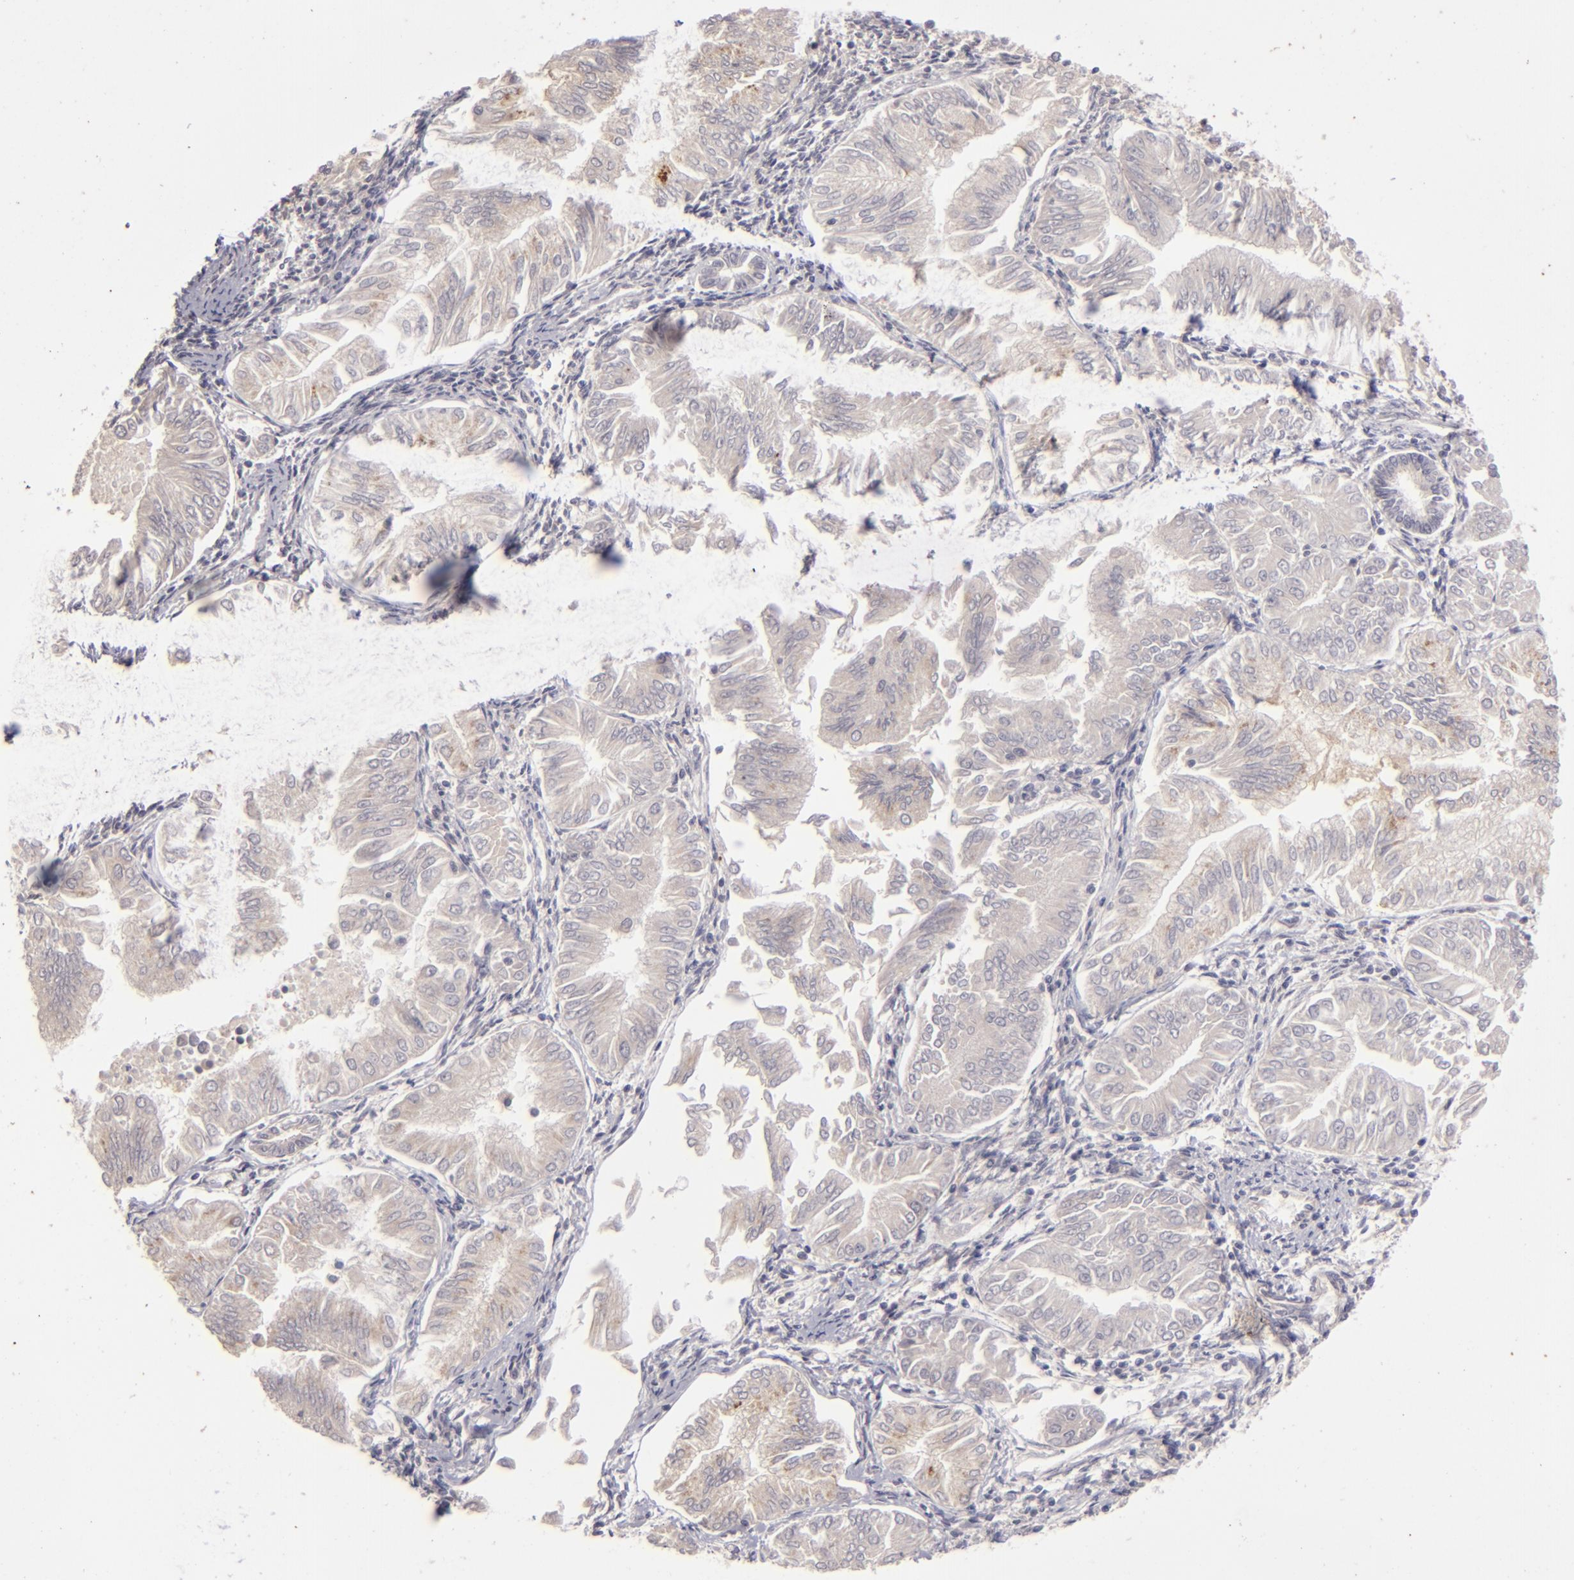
{"staining": {"intensity": "negative", "quantity": "none", "location": "none"}, "tissue": "endometrial cancer", "cell_type": "Tumor cells", "image_type": "cancer", "snomed": [{"axis": "morphology", "description": "Adenocarcinoma, NOS"}, {"axis": "topography", "description": "Endometrium"}], "caption": "Endometrial cancer (adenocarcinoma) stained for a protein using IHC shows no positivity tumor cells.", "gene": "DFFA", "patient": {"sex": "female", "age": 53}}